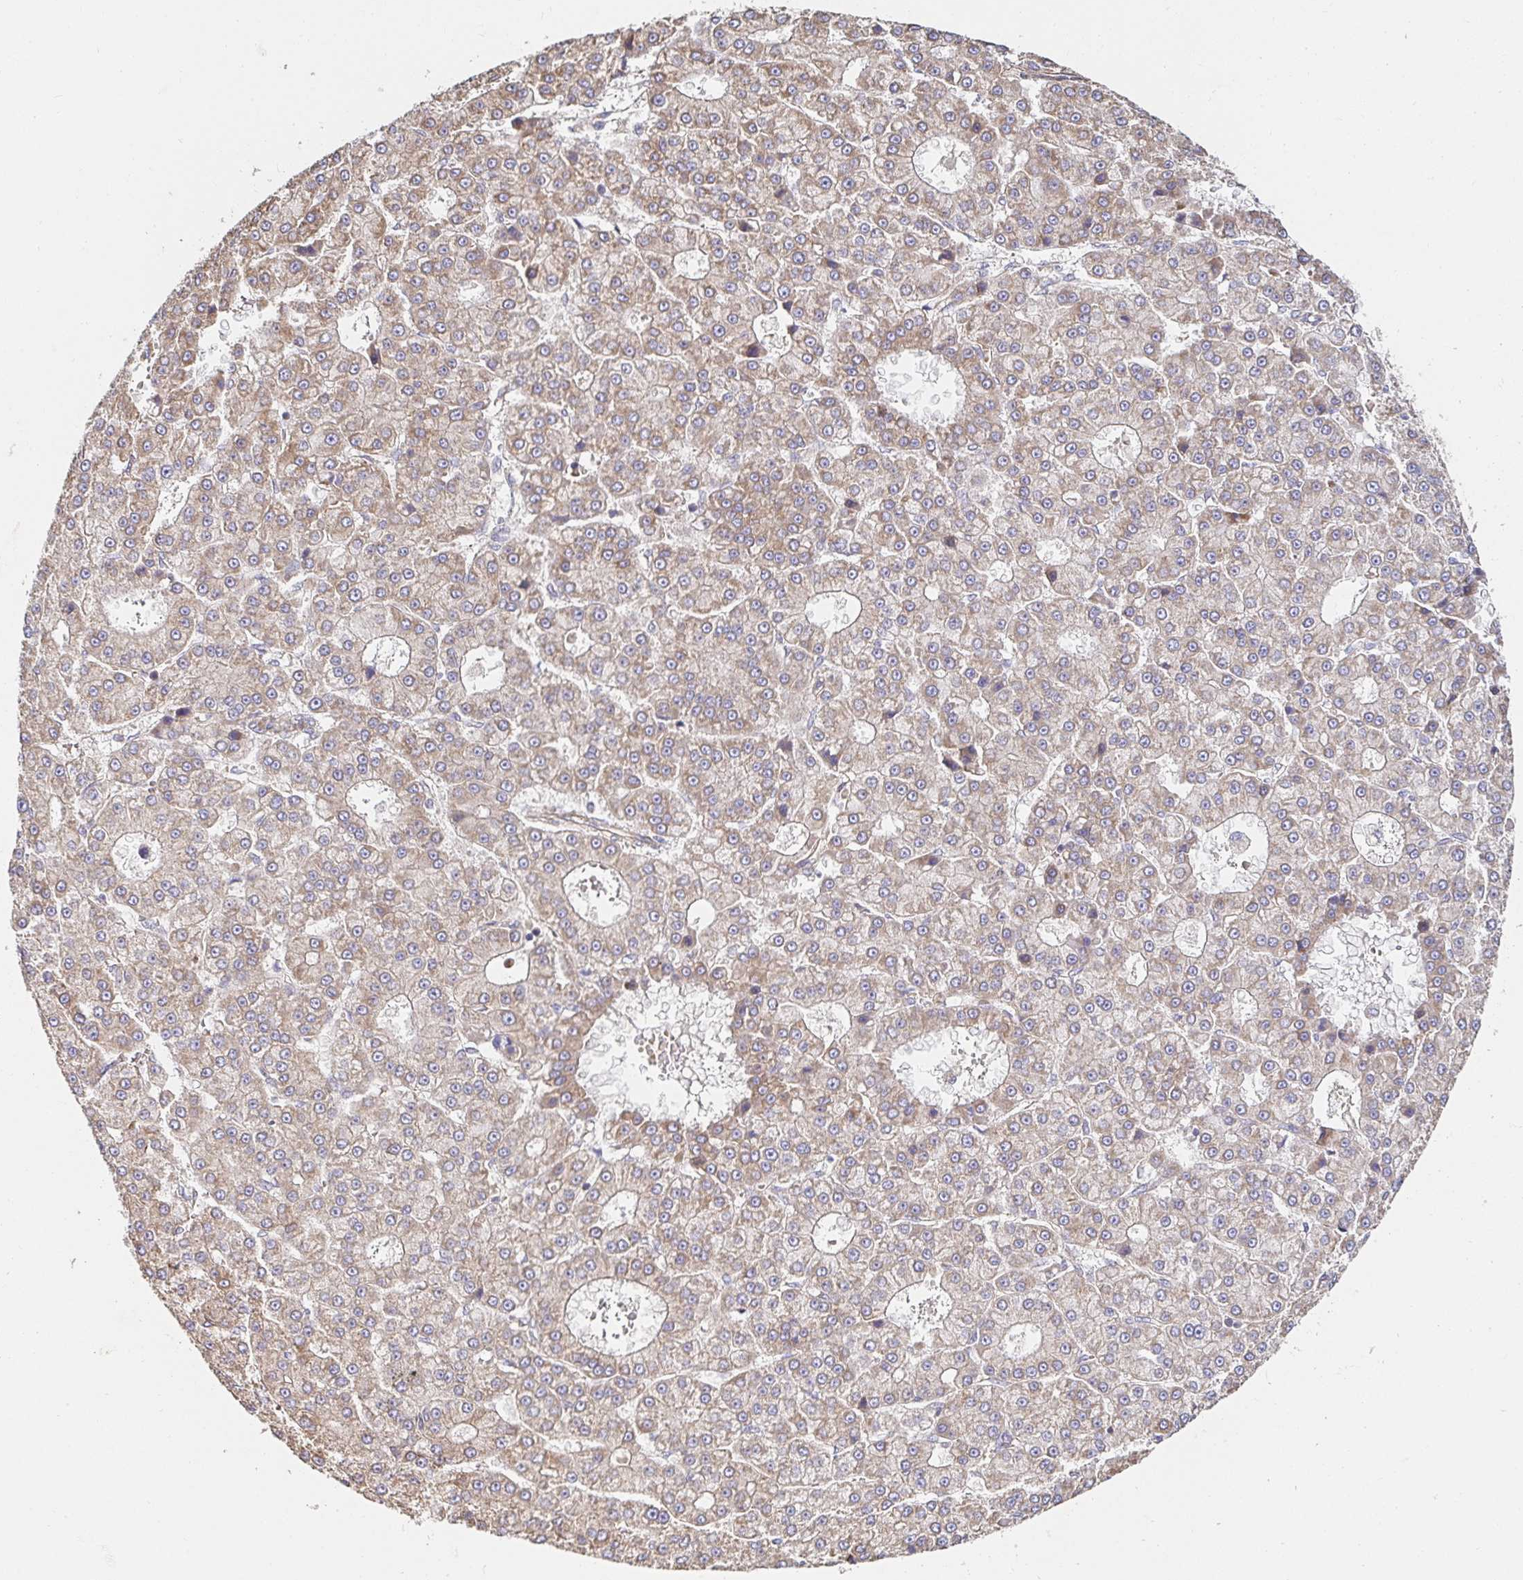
{"staining": {"intensity": "weak", "quantity": ">75%", "location": "cytoplasmic/membranous"}, "tissue": "liver cancer", "cell_type": "Tumor cells", "image_type": "cancer", "snomed": [{"axis": "morphology", "description": "Carcinoma, Hepatocellular, NOS"}, {"axis": "topography", "description": "Liver"}], "caption": "Protein staining of liver hepatocellular carcinoma tissue displays weak cytoplasmic/membranous expression in about >75% of tumor cells. The staining was performed using DAB (3,3'-diaminobenzidine) to visualize the protein expression in brown, while the nuclei were stained in blue with hematoxylin (Magnification: 20x).", "gene": "APBB1", "patient": {"sex": "male", "age": 70}}